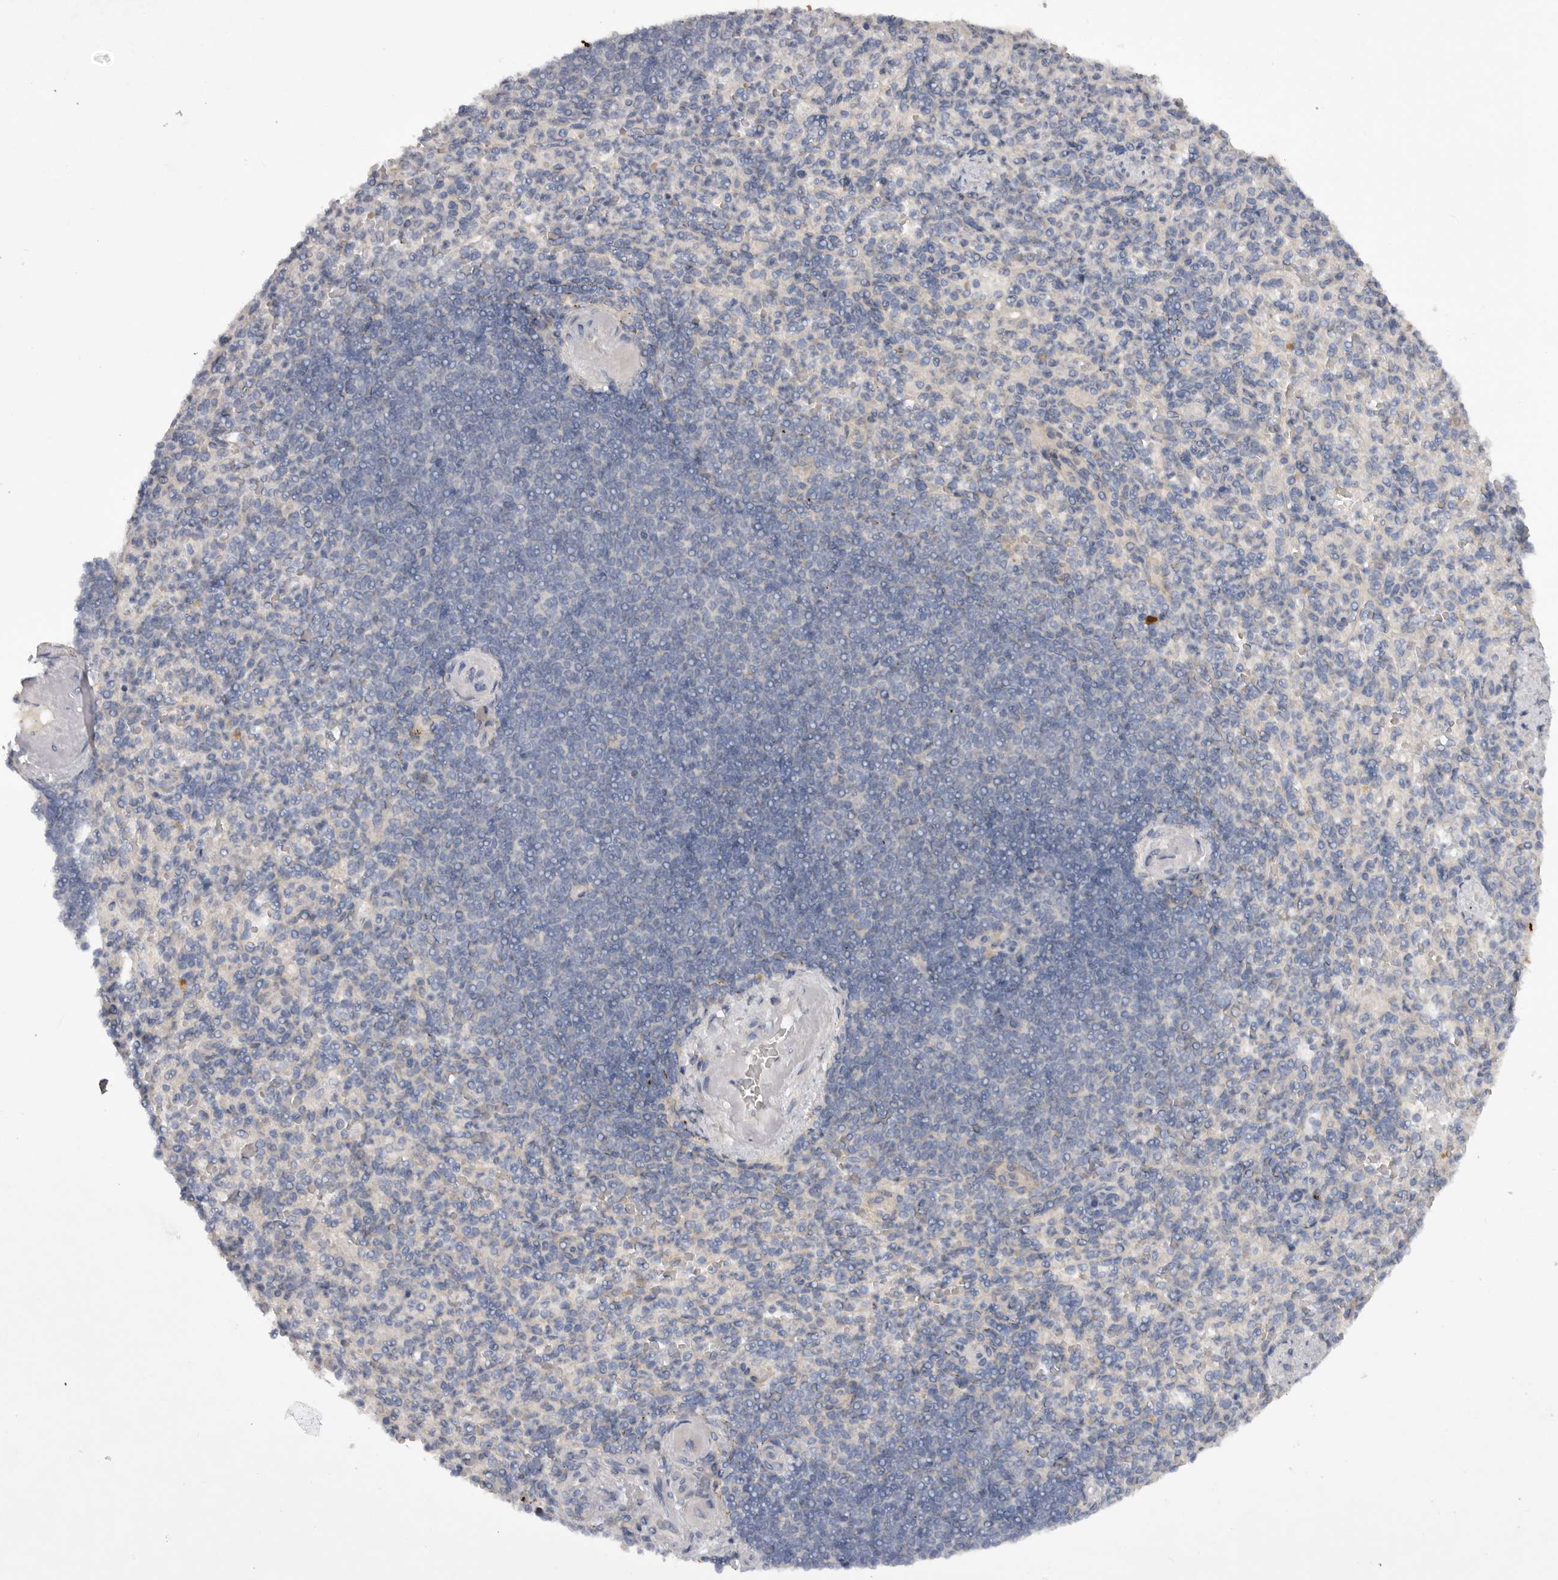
{"staining": {"intensity": "negative", "quantity": "none", "location": "none"}, "tissue": "spleen", "cell_type": "Cells in red pulp", "image_type": "normal", "snomed": [{"axis": "morphology", "description": "Normal tissue, NOS"}, {"axis": "topography", "description": "Spleen"}], "caption": "Protein analysis of unremarkable spleen exhibits no significant staining in cells in red pulp.", "gene": "DHDDS", "patient": {"sex": "female", "age": 74}}